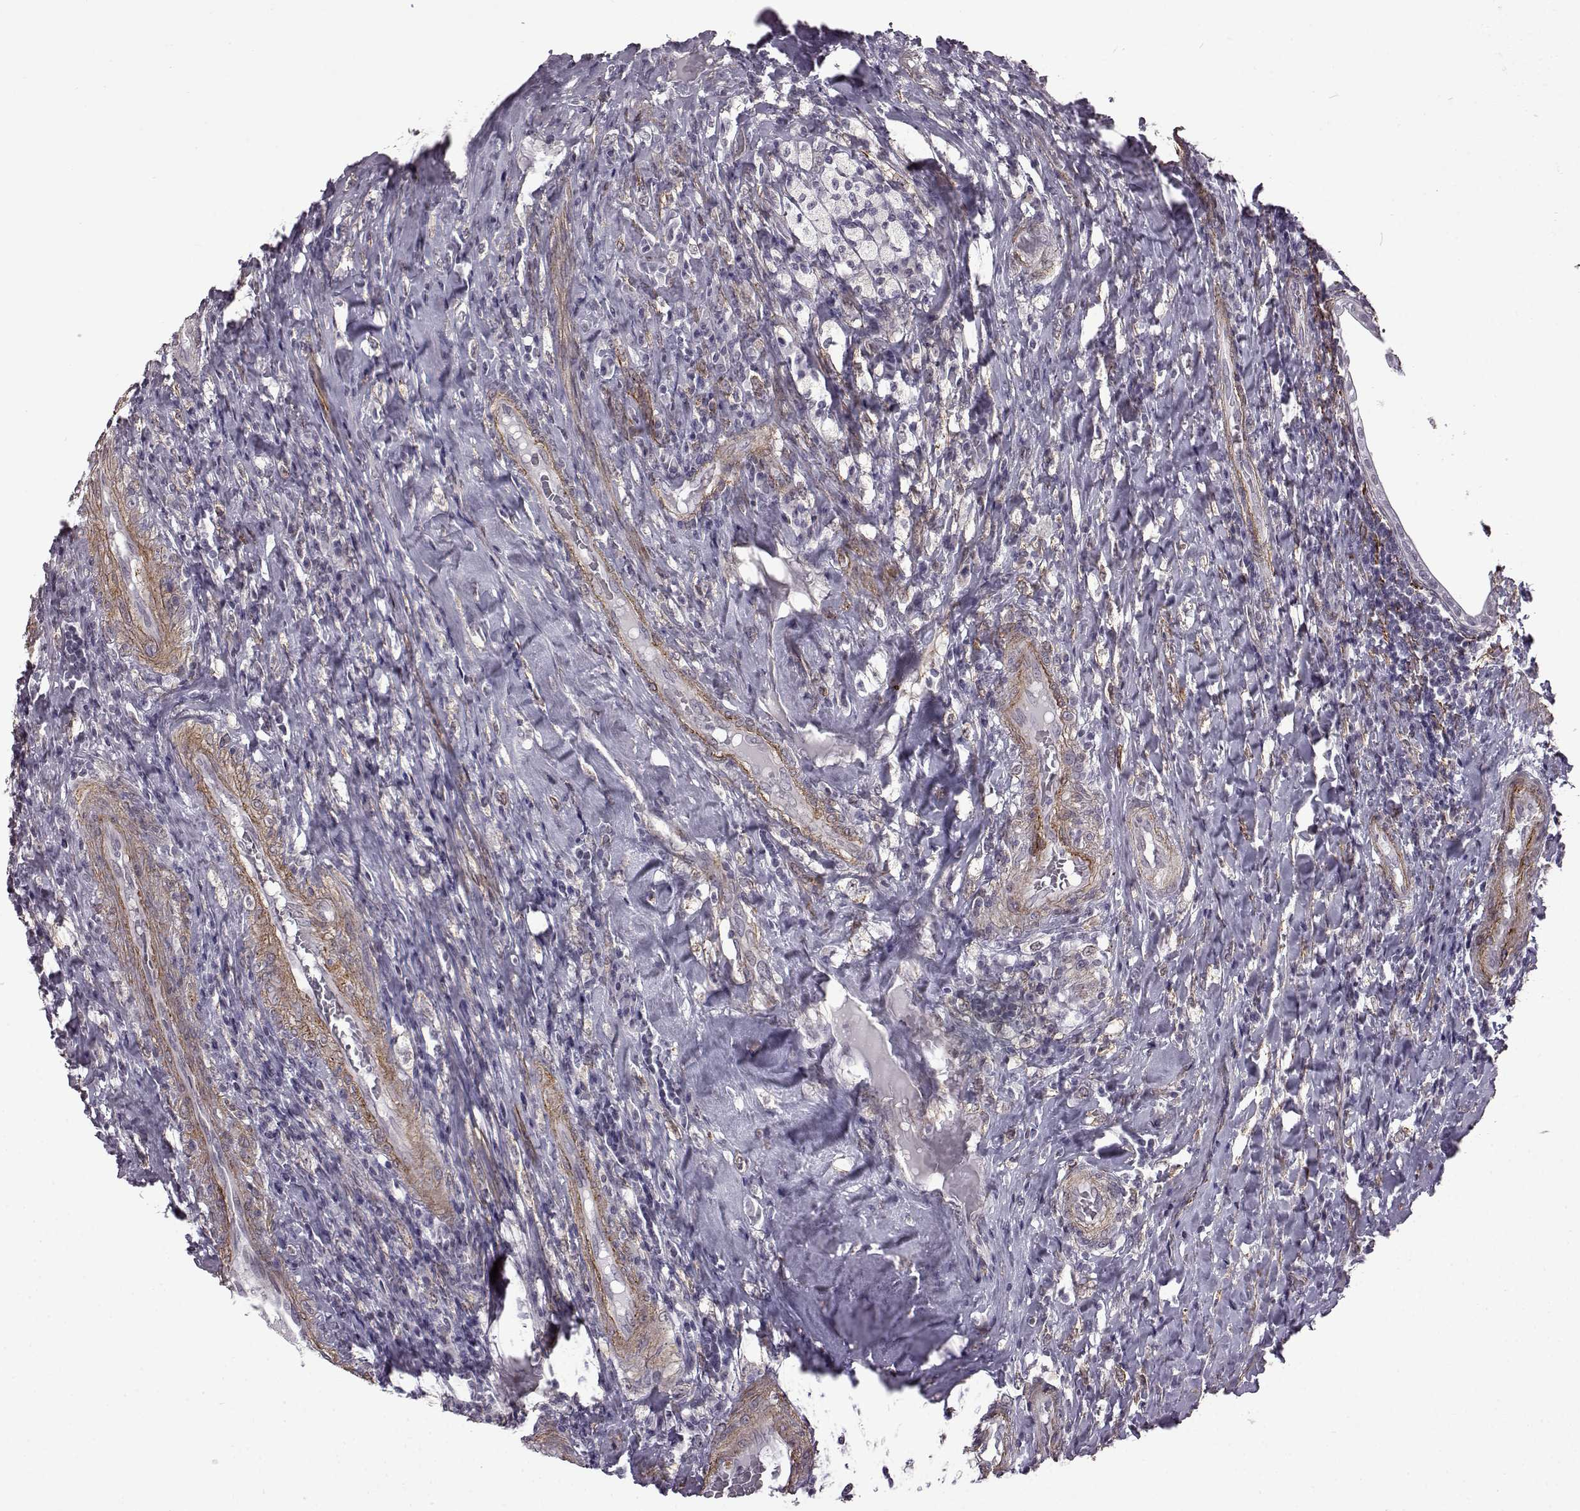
{"staining": {"intensity": "negative", "quantity": "none", "location": "none"}, "tissue": "testis cancer", "cell_type": "Tumor cells", "image_type": "cancer", "snomed": [{"axis": "morphology", "description": "Necrosis, NOS"}, {"axis": "morphology", "description": "Carcinoma, Embryonal, NOS"}, {"axis": "topography", "description": "Testis"}], "caption": "Immunohistochemistry (IHC) image of testis cancer stained for a protein (brown), which shows no staining in tumor cells.", "gene": "SYNPO2", "patient": {"sex": "male", "age": 19}}